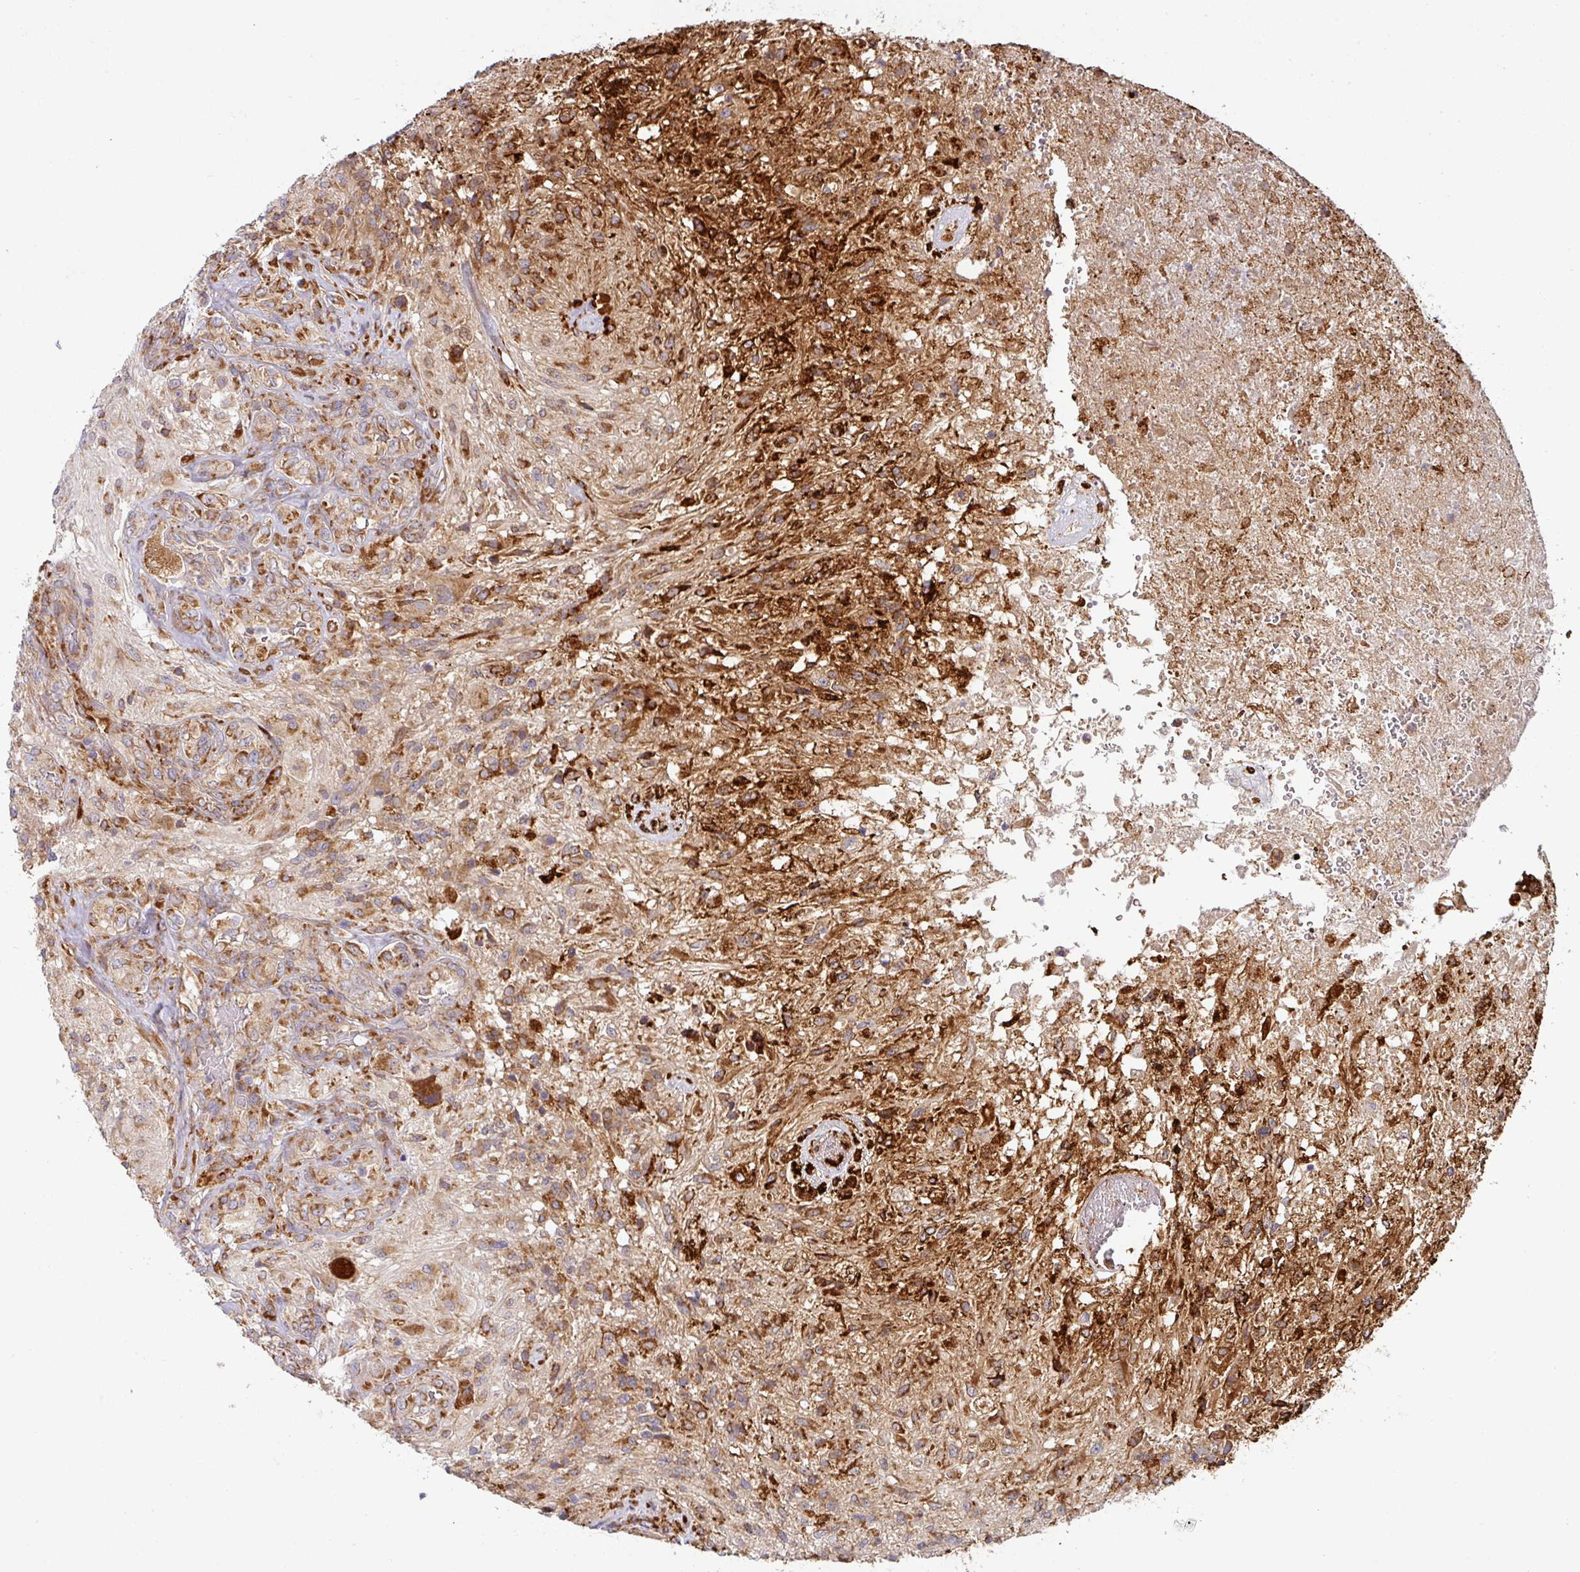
{"staining": {"intensity": "strong", "quantity": "25%-75%", "location": "cytoplasmic/membranous"}, "tissue": "glioma", "cell_type": "Tumor cells", "image_type": "cancer", "snomed": [{"axis": "morphology", "description": "Glioma, malignant, High grade"}, {"axis": "topography", "description": "Brain"}], "caption": "DAB immunohistochemical staining of human malignant glioma (high-grade) reveals strong cytoplasmic/membranous protein staining in about 25%-75% of tumor cells.", "gene": "ZNF268", "patient": {"sex": "male", "age": 56}}